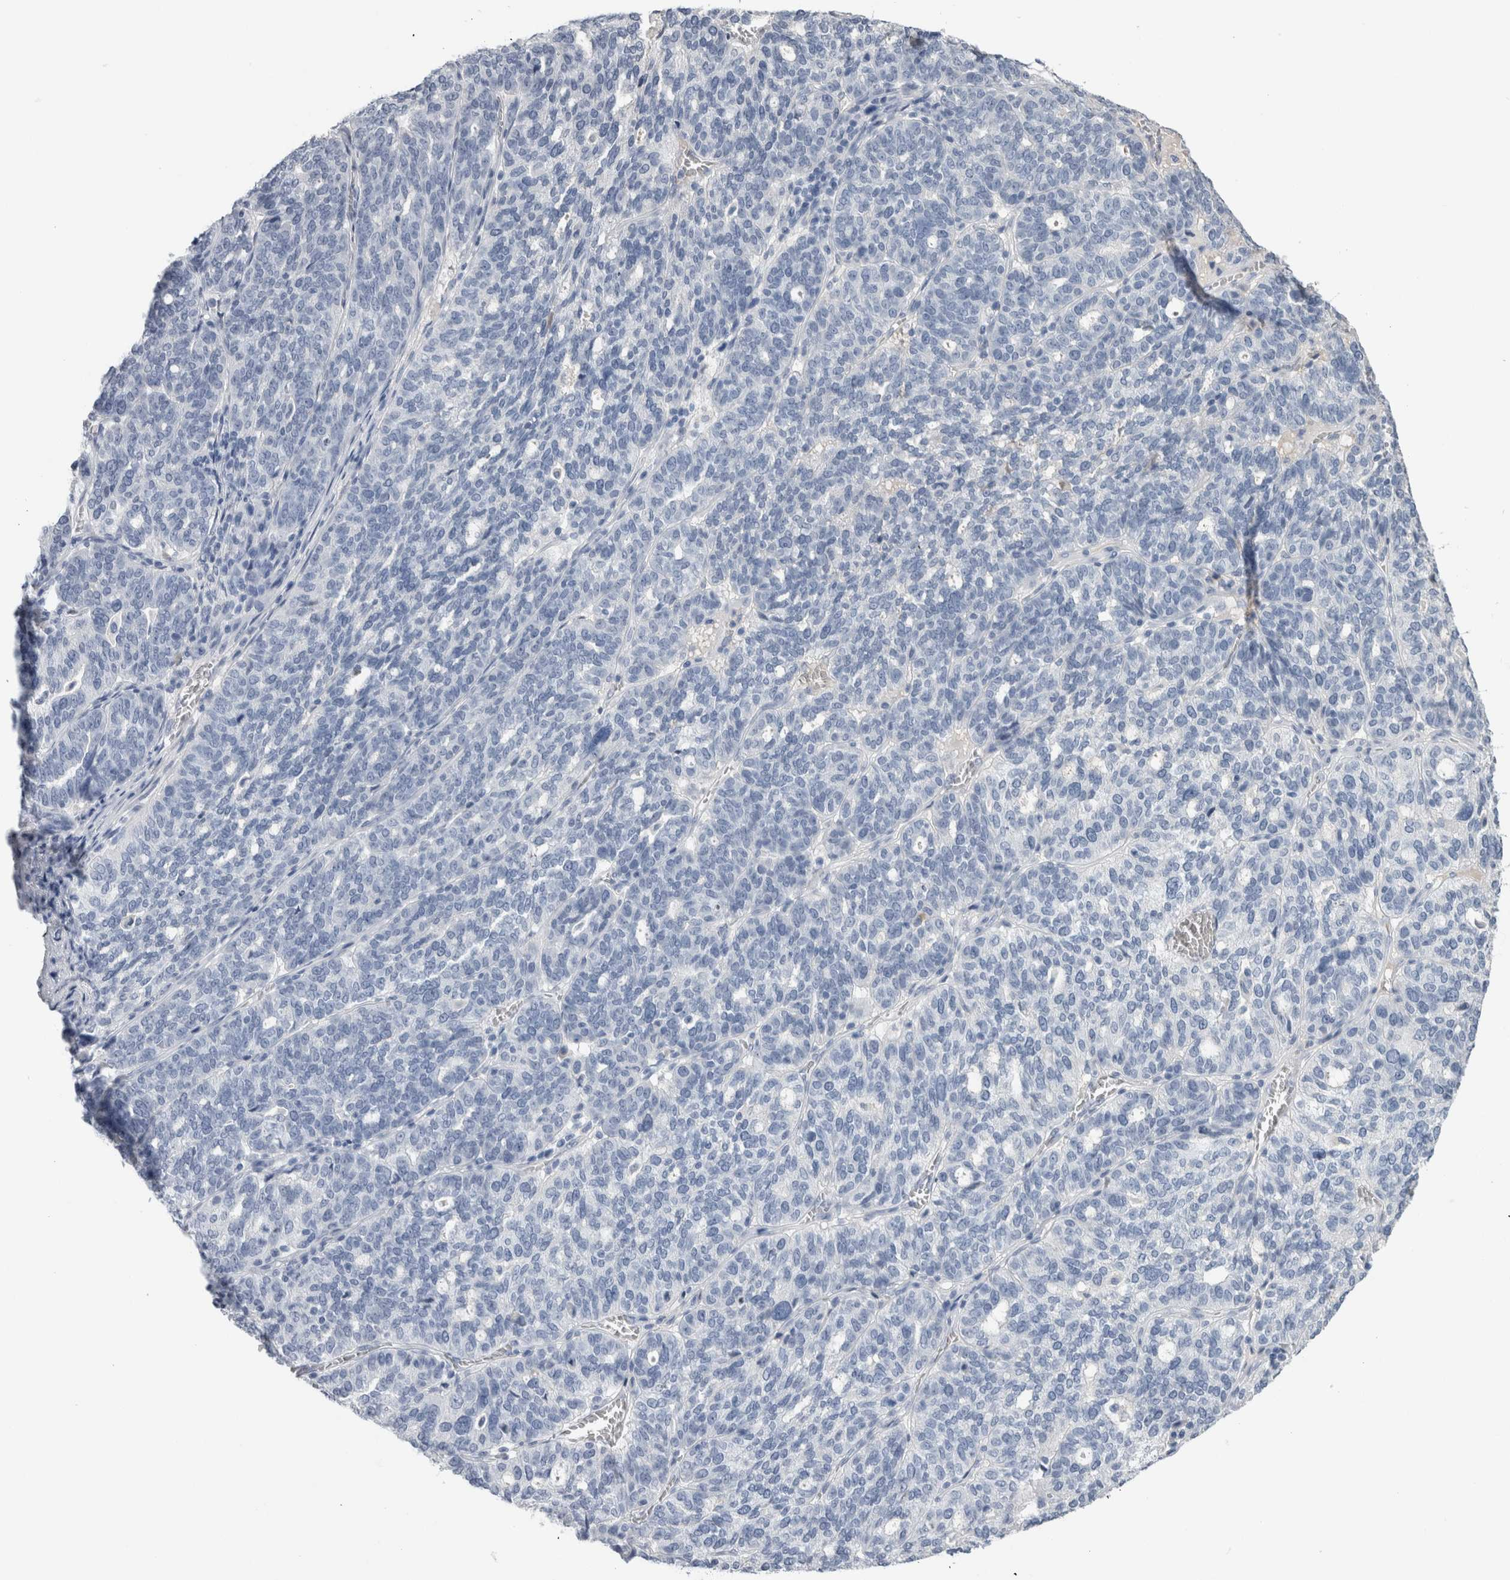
{"staining": {"intensity": "negative", "quantity": "none", "location": "none"}, "tissue": "ovarian cancer", "cell_type": "Tumor cells", "image_type": "cancer", "snomed": [{"axis": "morphology", "description": "Cystadenocarcinoma, serous, NOS"}, {"axis": "topography", "description": "Ovary"}], "caption": "IHC photomicrograph of neoplastic tissue: serous cystadenocarcinoma (ovarian) stained with DAB (3,3'-diaminobenzidine) exhibits no significant protein staining in tumor cells.", "gene": "FABP4", "patient": {"sex": "female", "age": 59}}